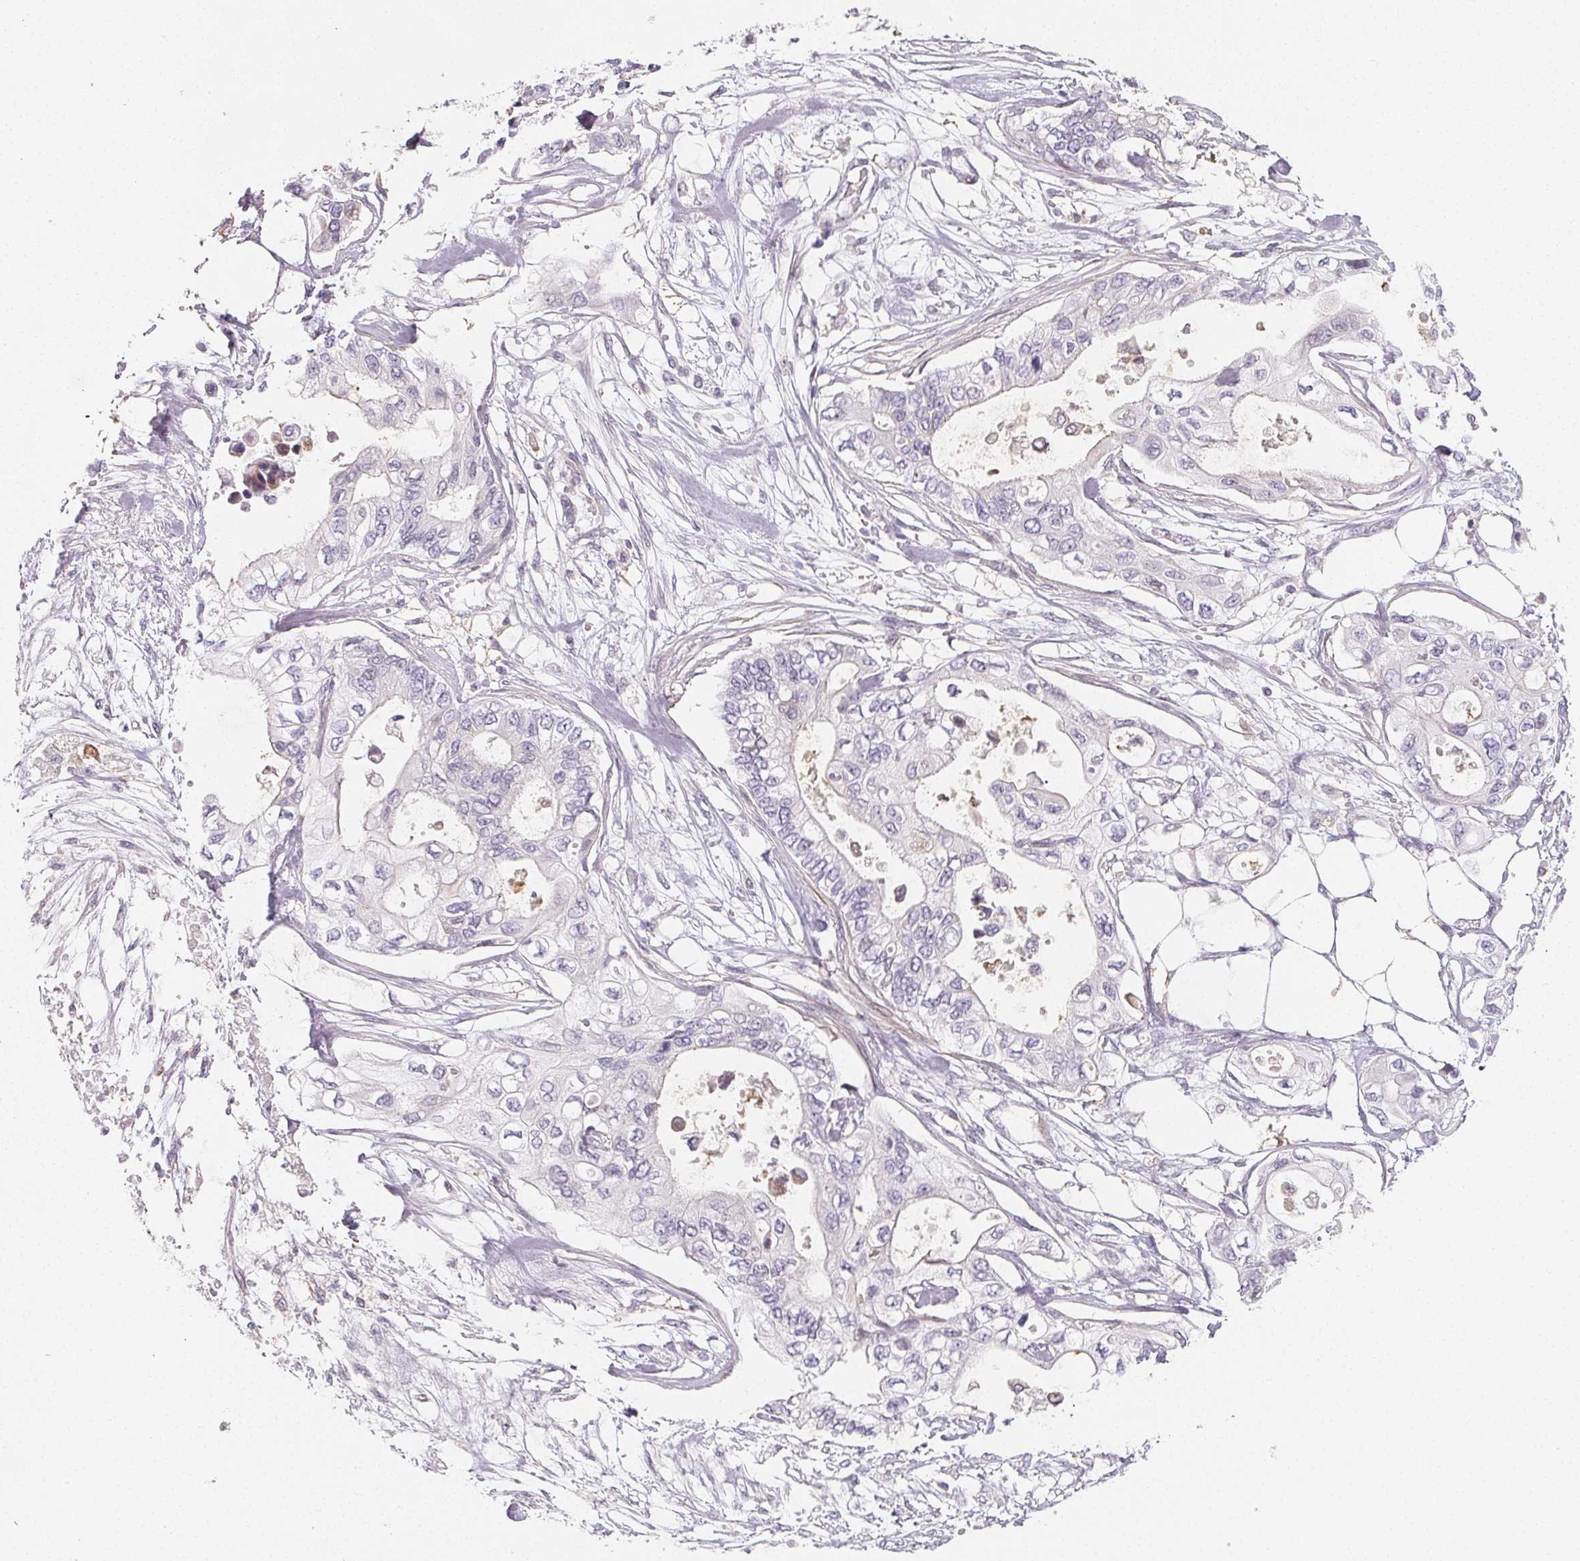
{"staining": {"intensity": "negative", "quantity": "none", "location": "none"}, "tissue": "pancreatic cancer", "cell_type": "Tumor cells", "image_type": "cancer", "snomed": [{"axis": "morphology", "description": "Adenocarcinoma, NOS"}, {"axis": "topography", "description": "Pancreas"}], "caption": "This is a histopathology image of immunohistochemistry staining of pancreatic cancer (adenocarcinoma), which shows no expression in tumor cells. Brightfield microscopy of immunohistochemistry stained with DAB (brown) and hematoxylin (blue), captured at high magnification.", "gene": "LRRC23", "patient": {"sex": "female", "age": 63}}